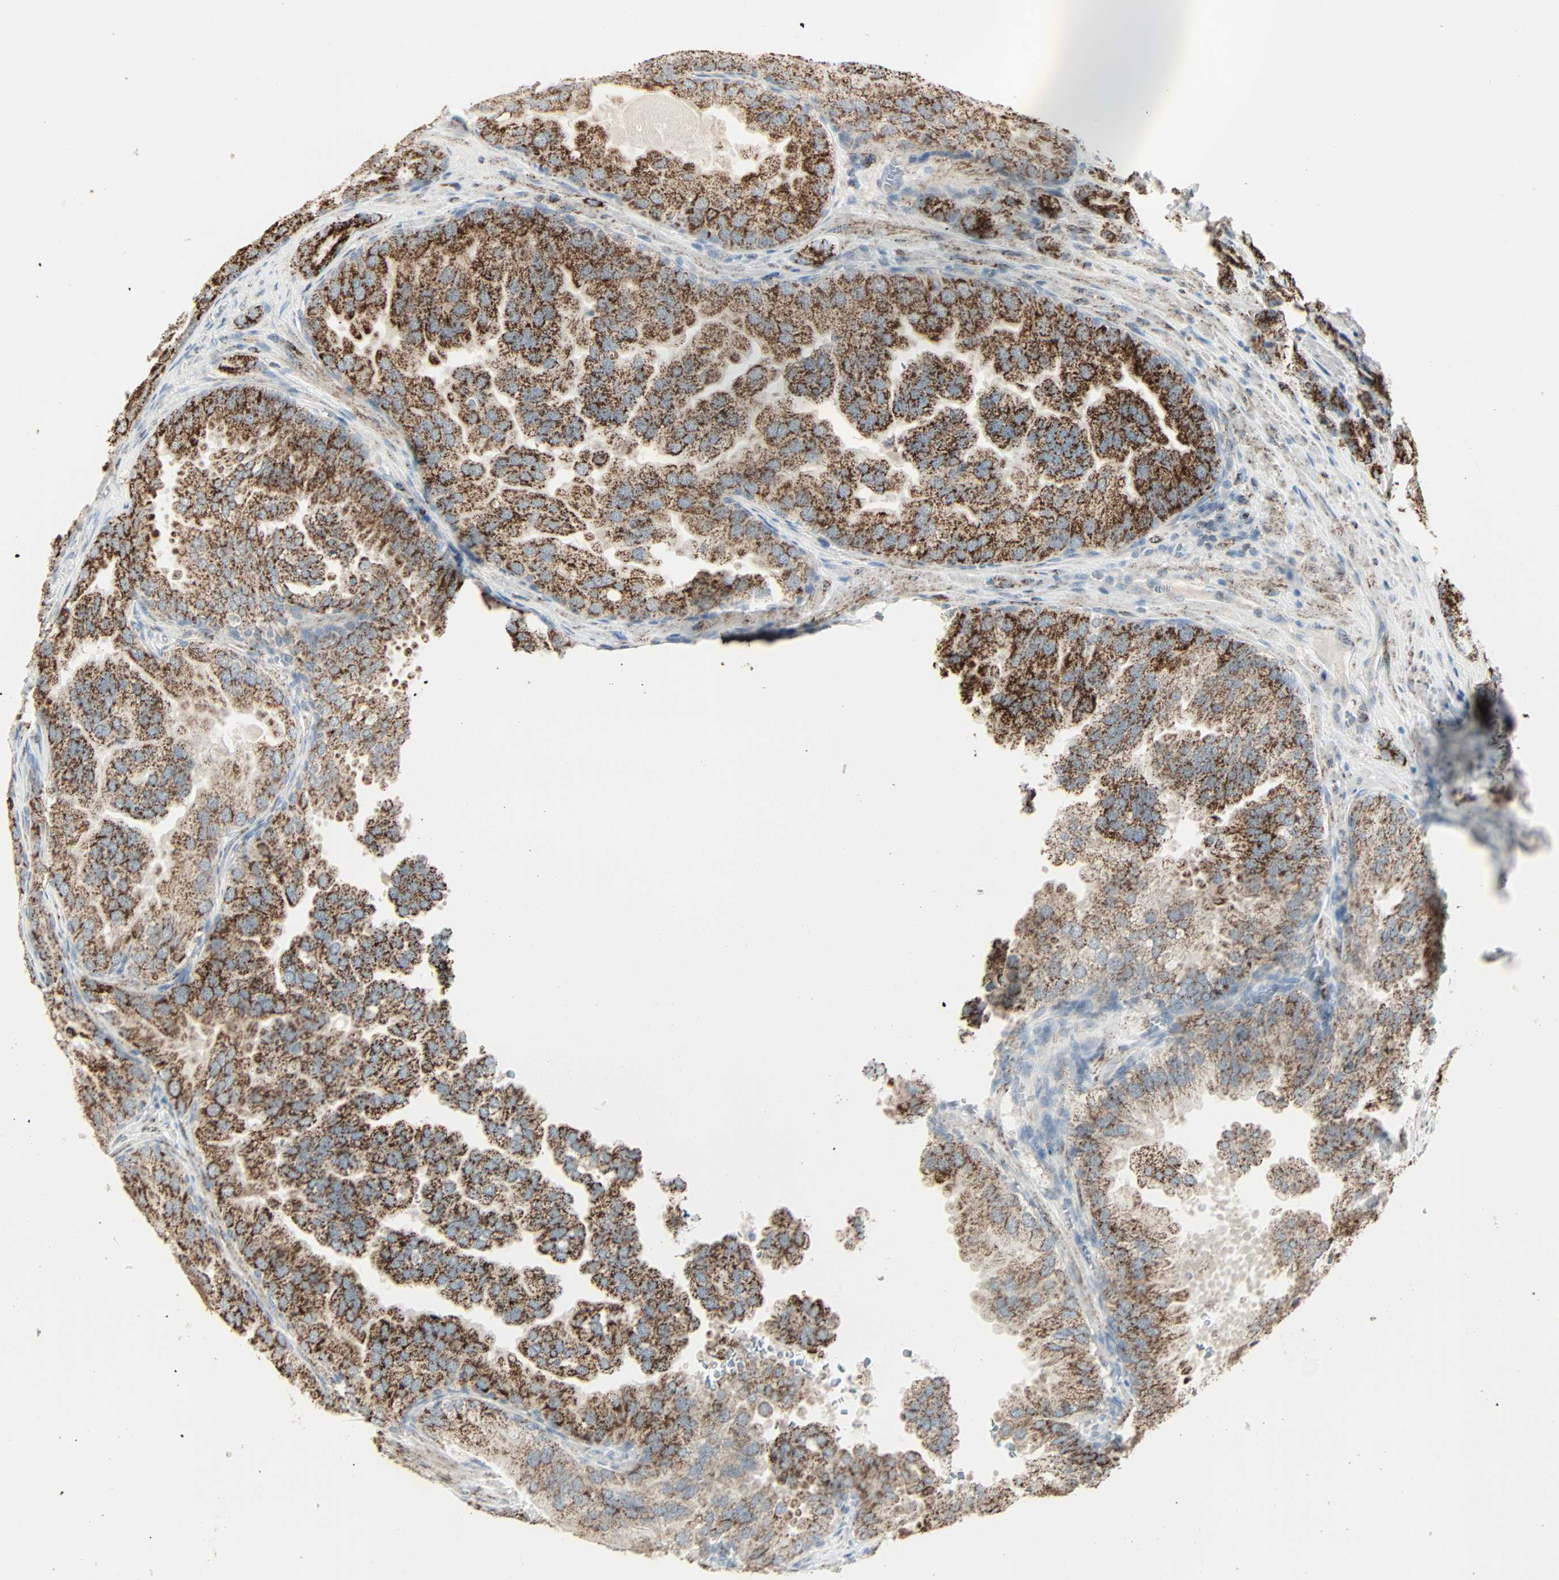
{"staining": {"intensity": "strong", "quantity": ">75%", "location": "cytoplasmic/membranous"}, "tissue": "prostate cancer", "cell_type": "Tumor cells", "image_type": "cancer", "snomed": [{"axis": "morphology", "description": "Adenocarcinoma, High grade"}, {"axis": "topography", "description": "Prostate"}], "caption": "Prostate cancer was stained to show a protein in brown. There is high levels of strong cytoplasmic/membranous staining in about >75% of tumor cells.", "gene": "IDH2", "patient": {"sex": "male", "age": 64}}